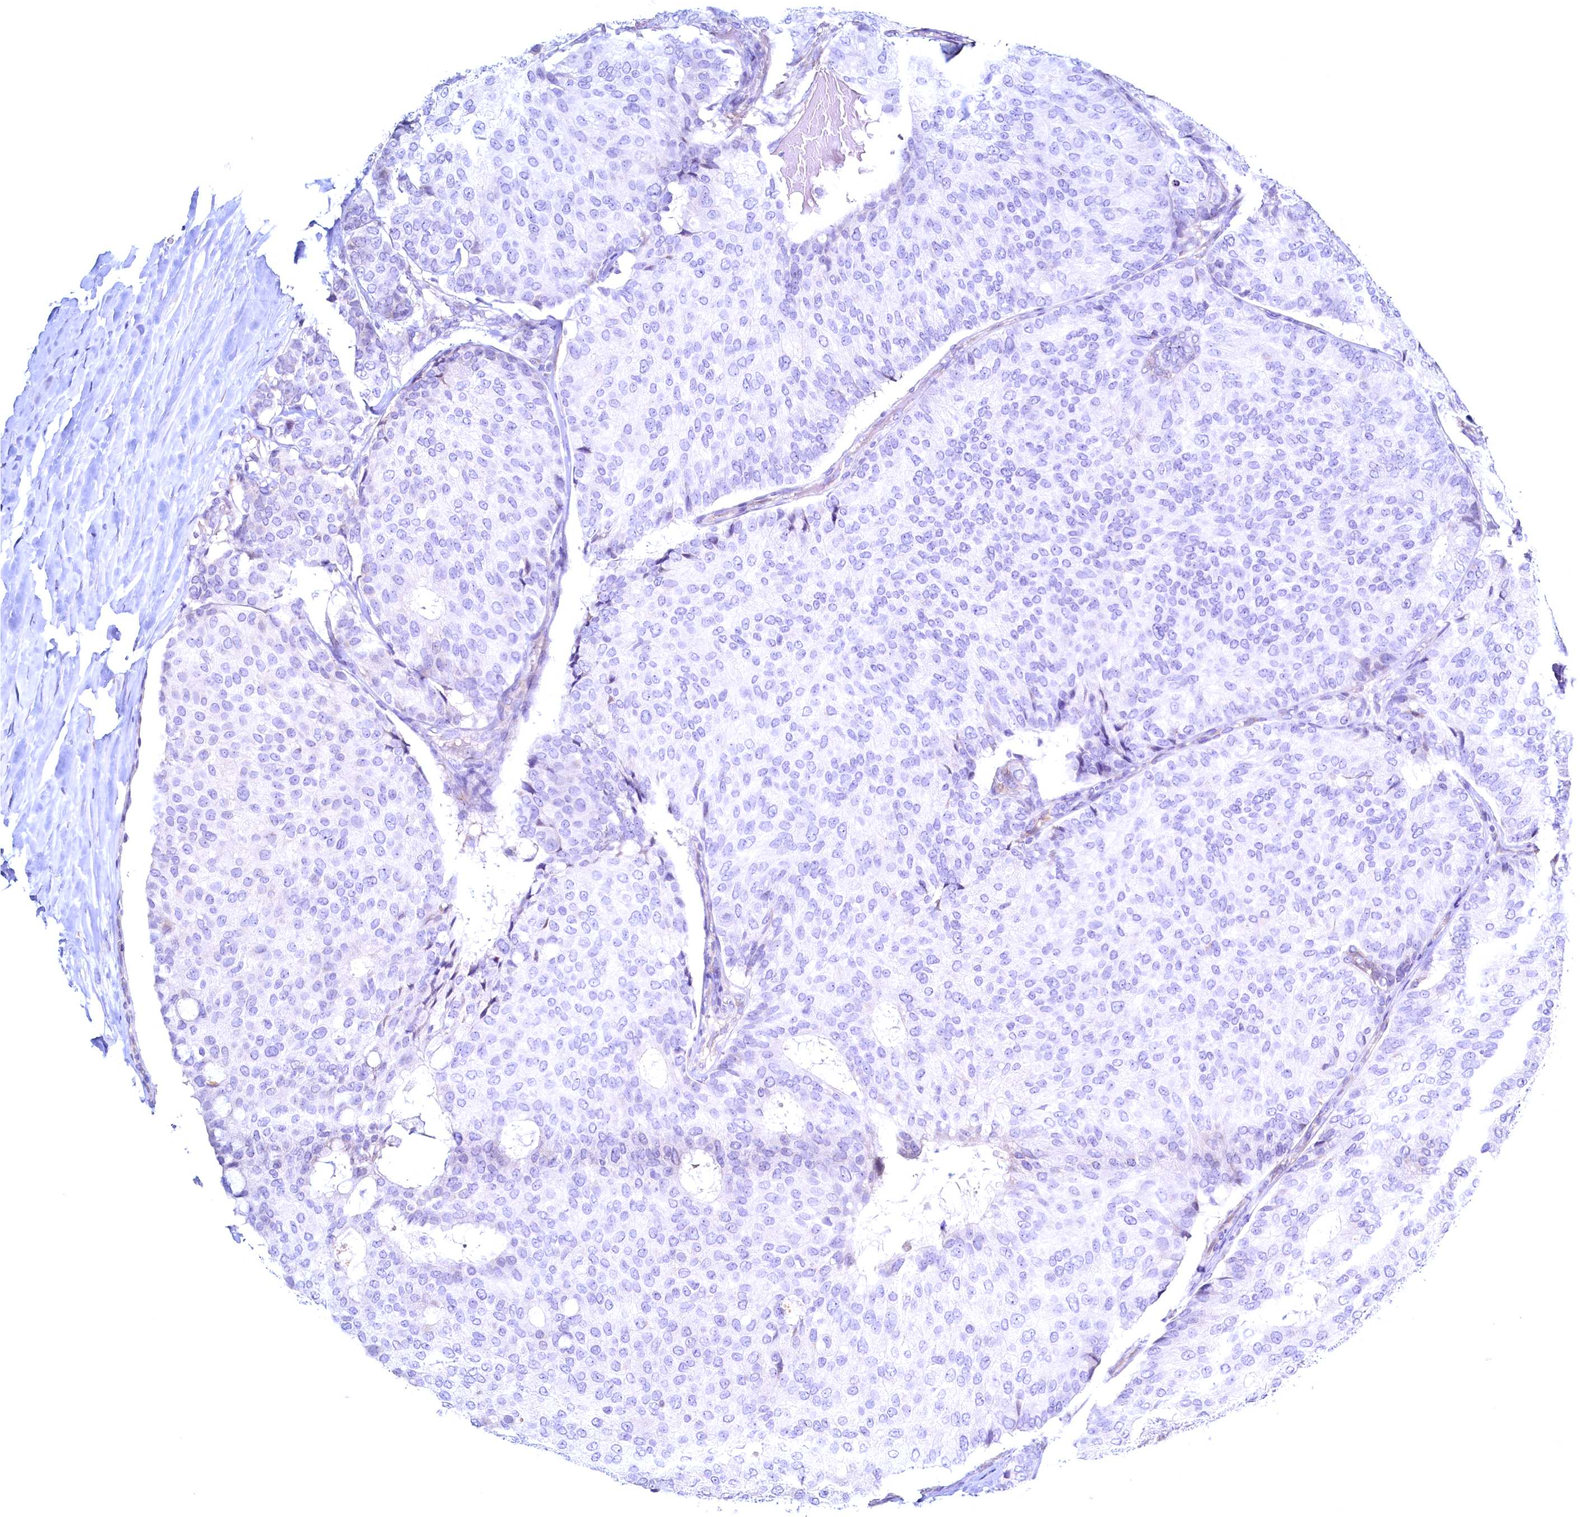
{"staining": {"intensity": "negative", "quantity": "none", "location": "none"}, "tissue": "breast cancer", "cell_type": "Tumor cells", "image_type": "cancer", "snomed": [{"axis": "morphology", "description": "Duct carcinoma"}, {"axis": "topography", "description": "Breast"}], "caption": "There is no significant positivity in tumor cells of breast cancer (invasive ductal carcinoma).", "gene": "MAP1LC3A", "patient": {"sex": "female", "age": 75}}